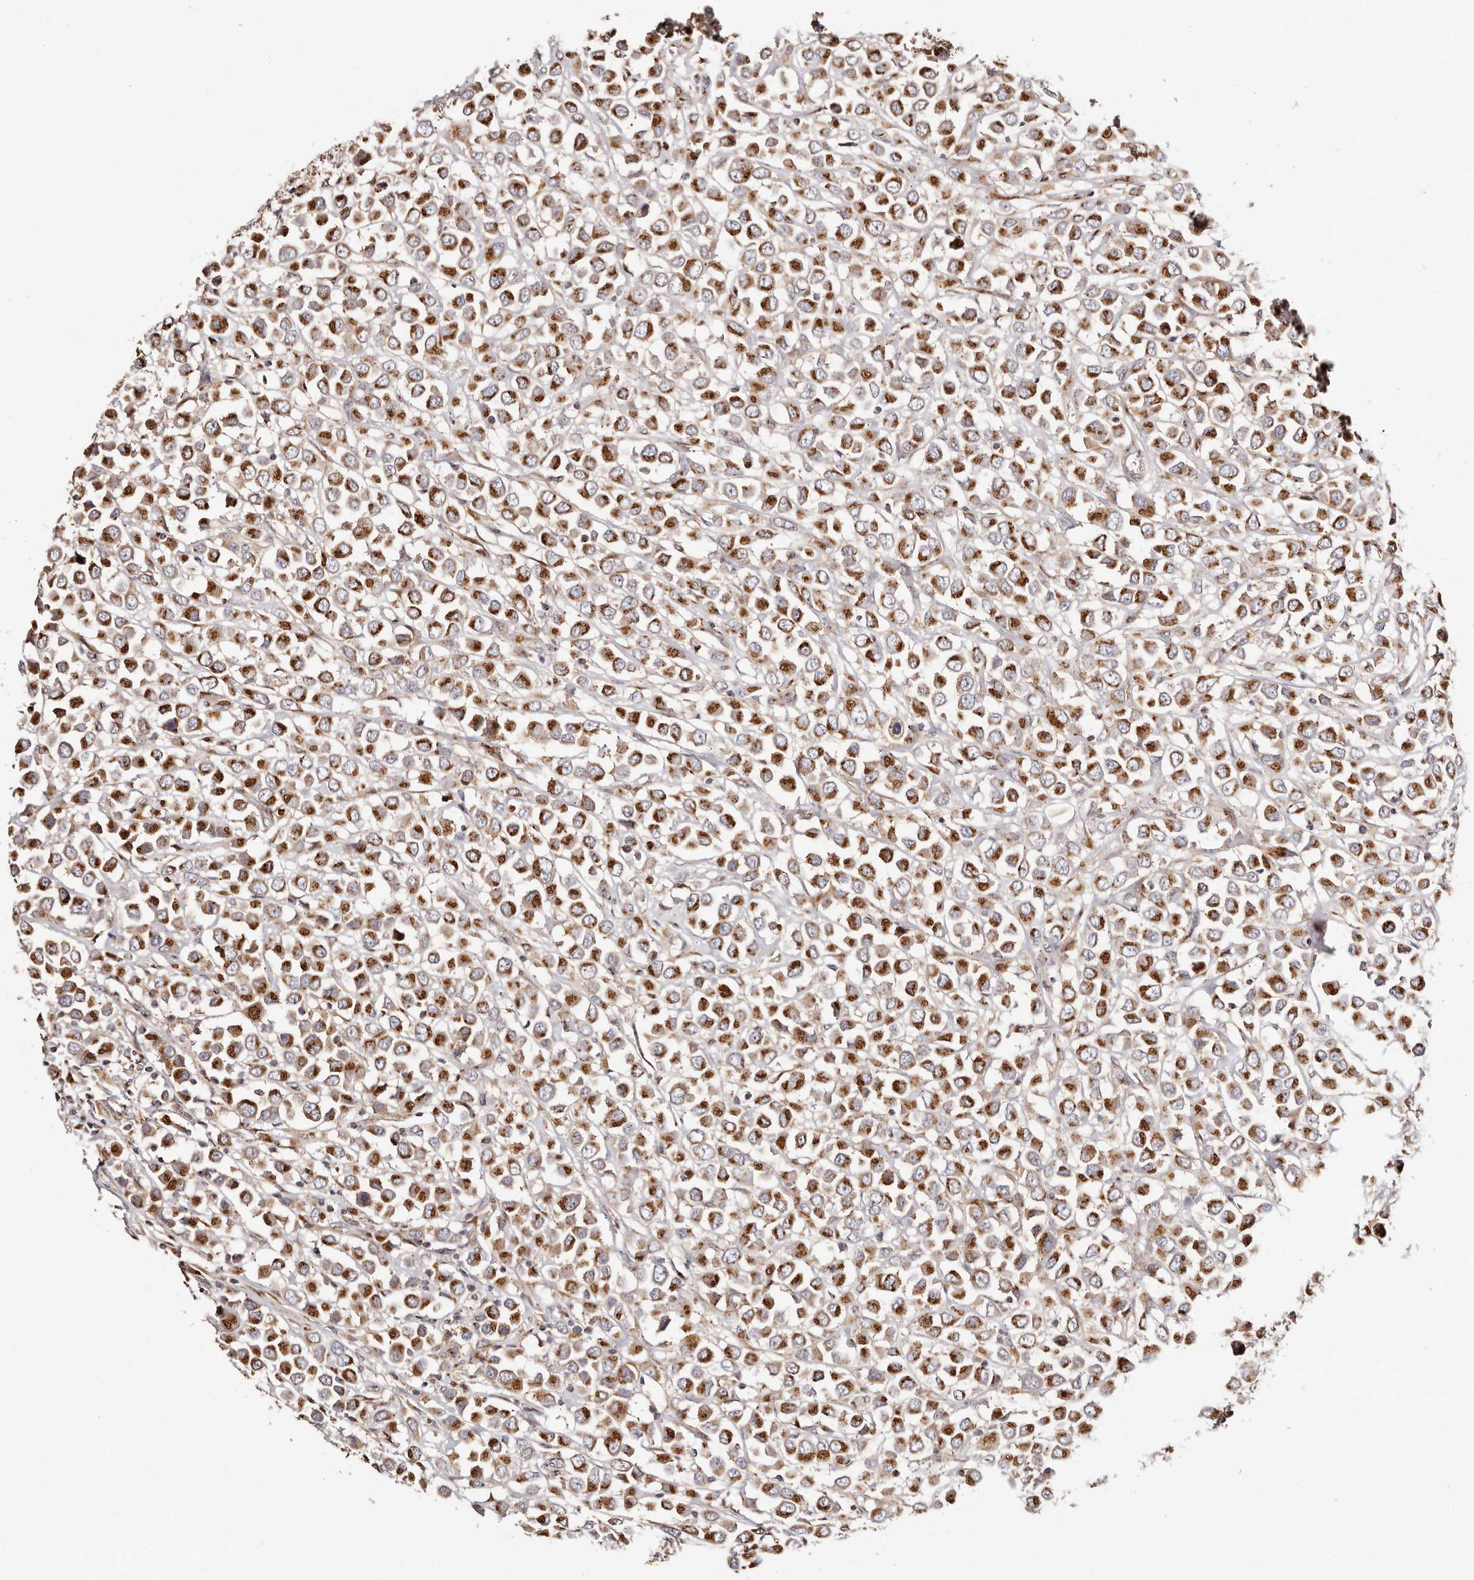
{"staining": {"intensity": "strong", "quantity": ">75%", "location": "cytoplasmic/membranous"}, "tissue": "breast cancer", "cell_type": "Tumor cells", "image_type": "cancer", "snomed": [{"axis": "morphology", "description": "Duct carcinoma"}, {"axis": "topography", "description": "Breast"}], "caption": "A photomicrograph of human invasive ductal carcinoma (breast) stained for a protein displays strong cytoplasmic/membranous brown staining in tumor cells. The protein of interest is stained brown, and the nuclei are stained in blue (DAB IHC with brightfield microscopy, high magnification).", "gene": "MAPK6", "patient": {"sex": "female", "age": 61}}